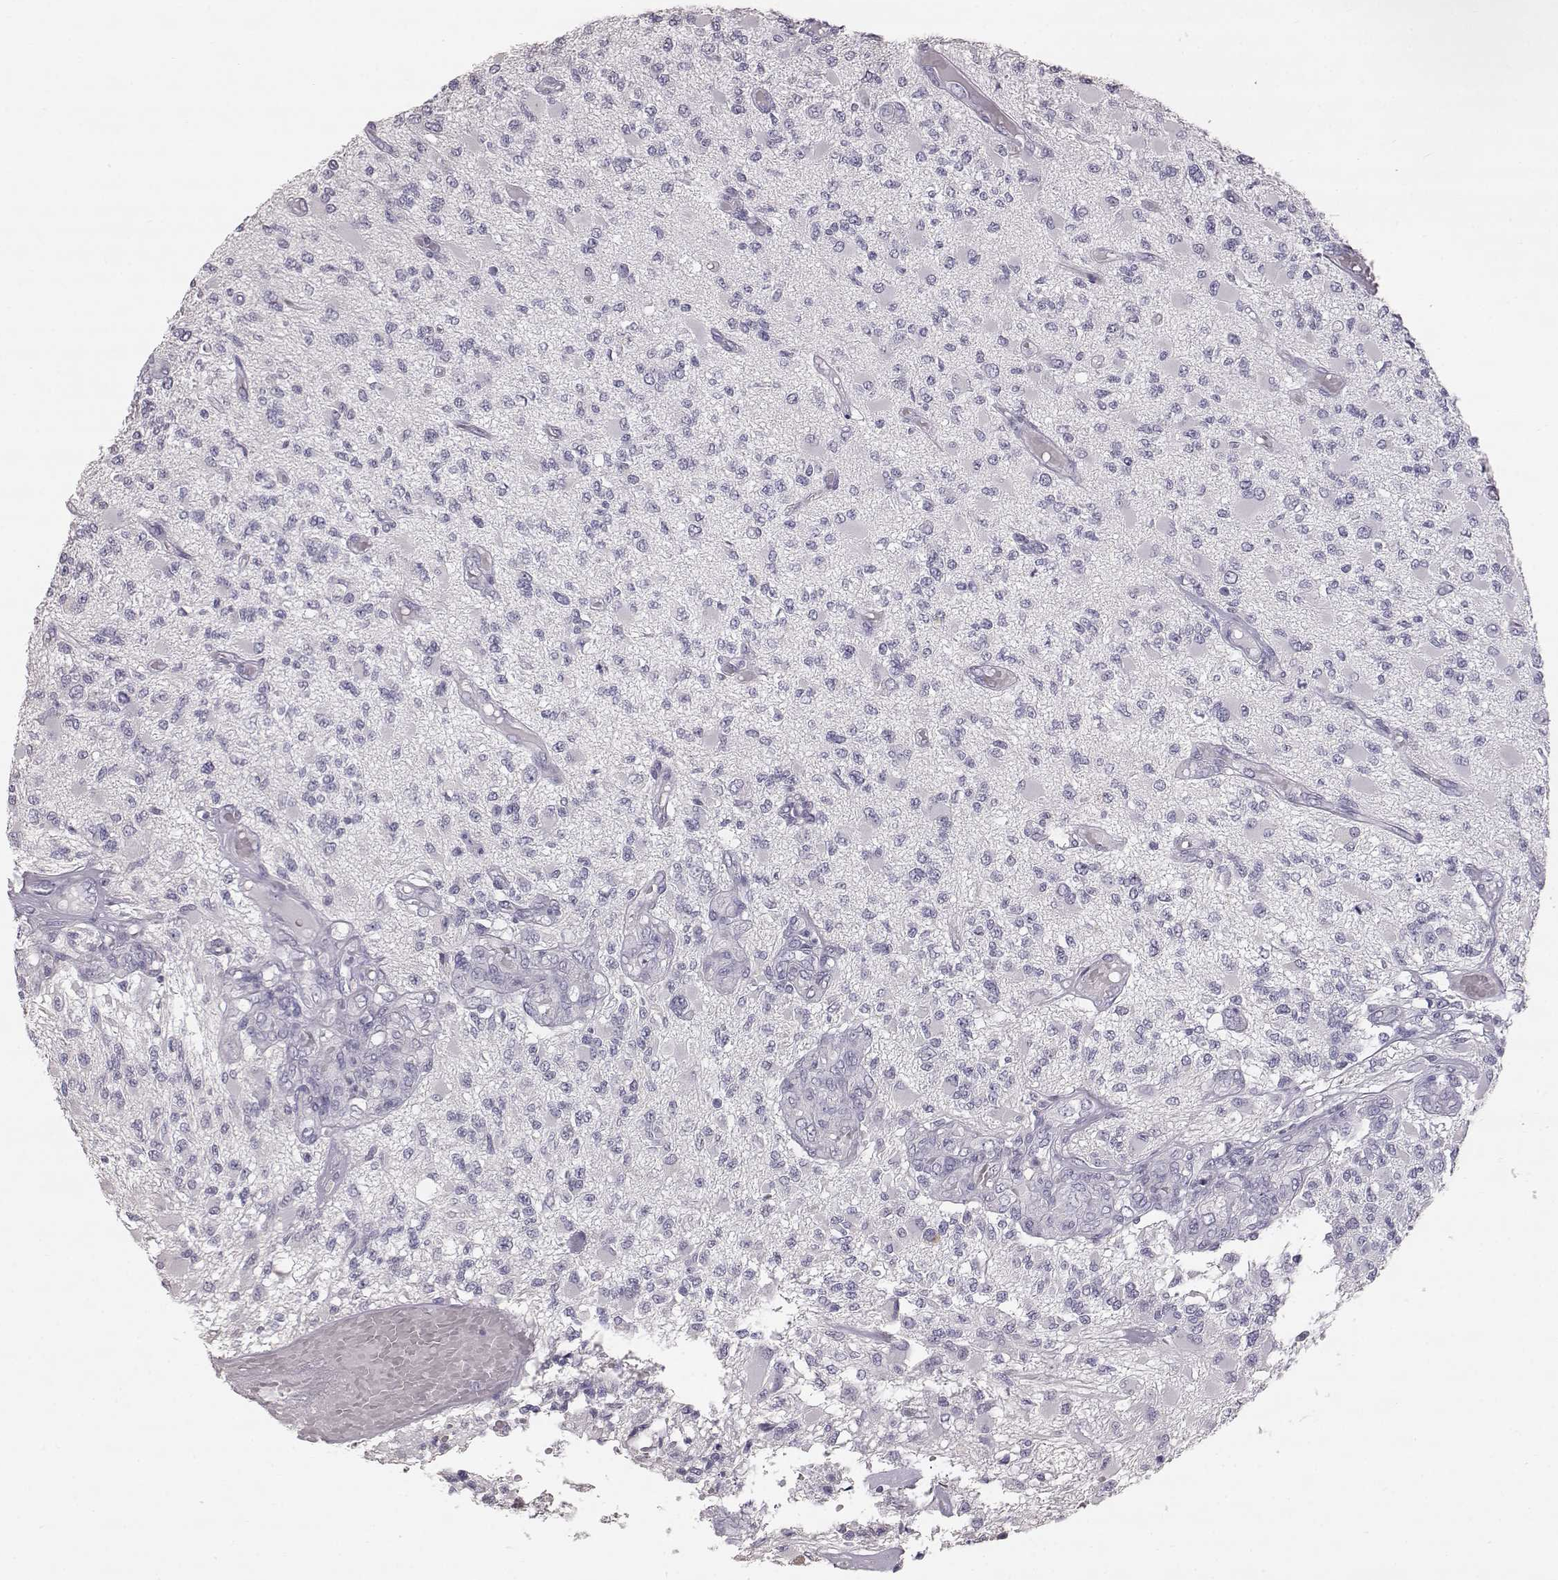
{"staining": {"intensity": "negative", "quantity": "none", "location": "none"}, "tissue": "glioma", "cell_type": "Tumor cells", "image_type": "cancer", "snomed": [{"axis": "morphology", "description": "Glioma, malignant, High grade"}, {"axis": "topography", "description": "Brain"}], "caption": "Tumor cells are negative for brown protein staining in glioma.", "gene": "KRT33A", "patient": {"sex": "female", "age": 63}}